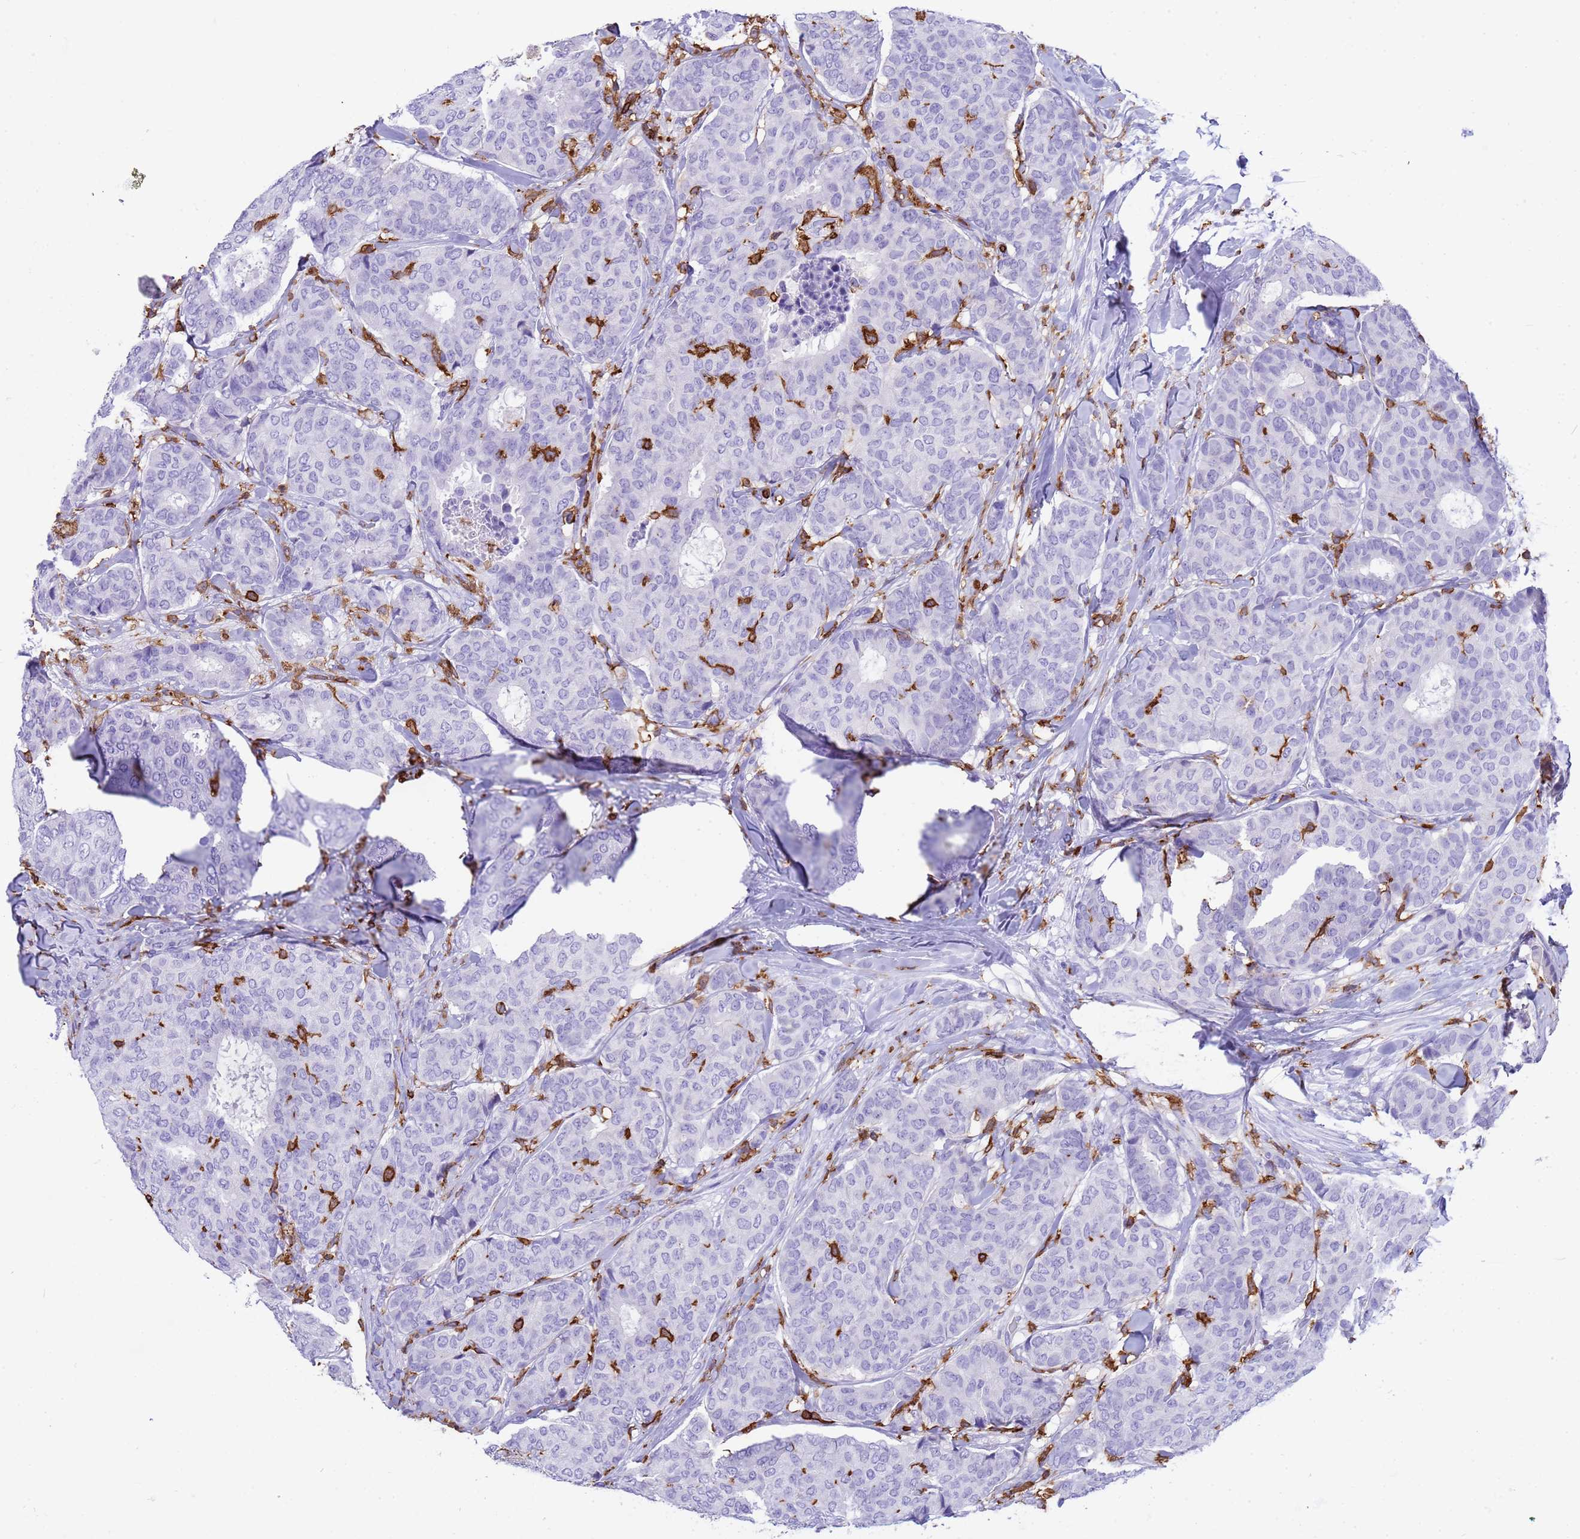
{"staining": {"intensity": "negative", "quantity": "none", "location": "none"}, "tissue": "breast cancer", "cell_type": "Tumor cells", "image_type": "cancer", "snomed": [{"axis": "morphology", "description": "Duct carcinoma"}, {"axis": "topography", "description": "Breast"}], "caption": "There is no significant staining in tumor cells of breast cancer.", "gene": "IRF5", "patient": {"sex": "female", "age": 75}}